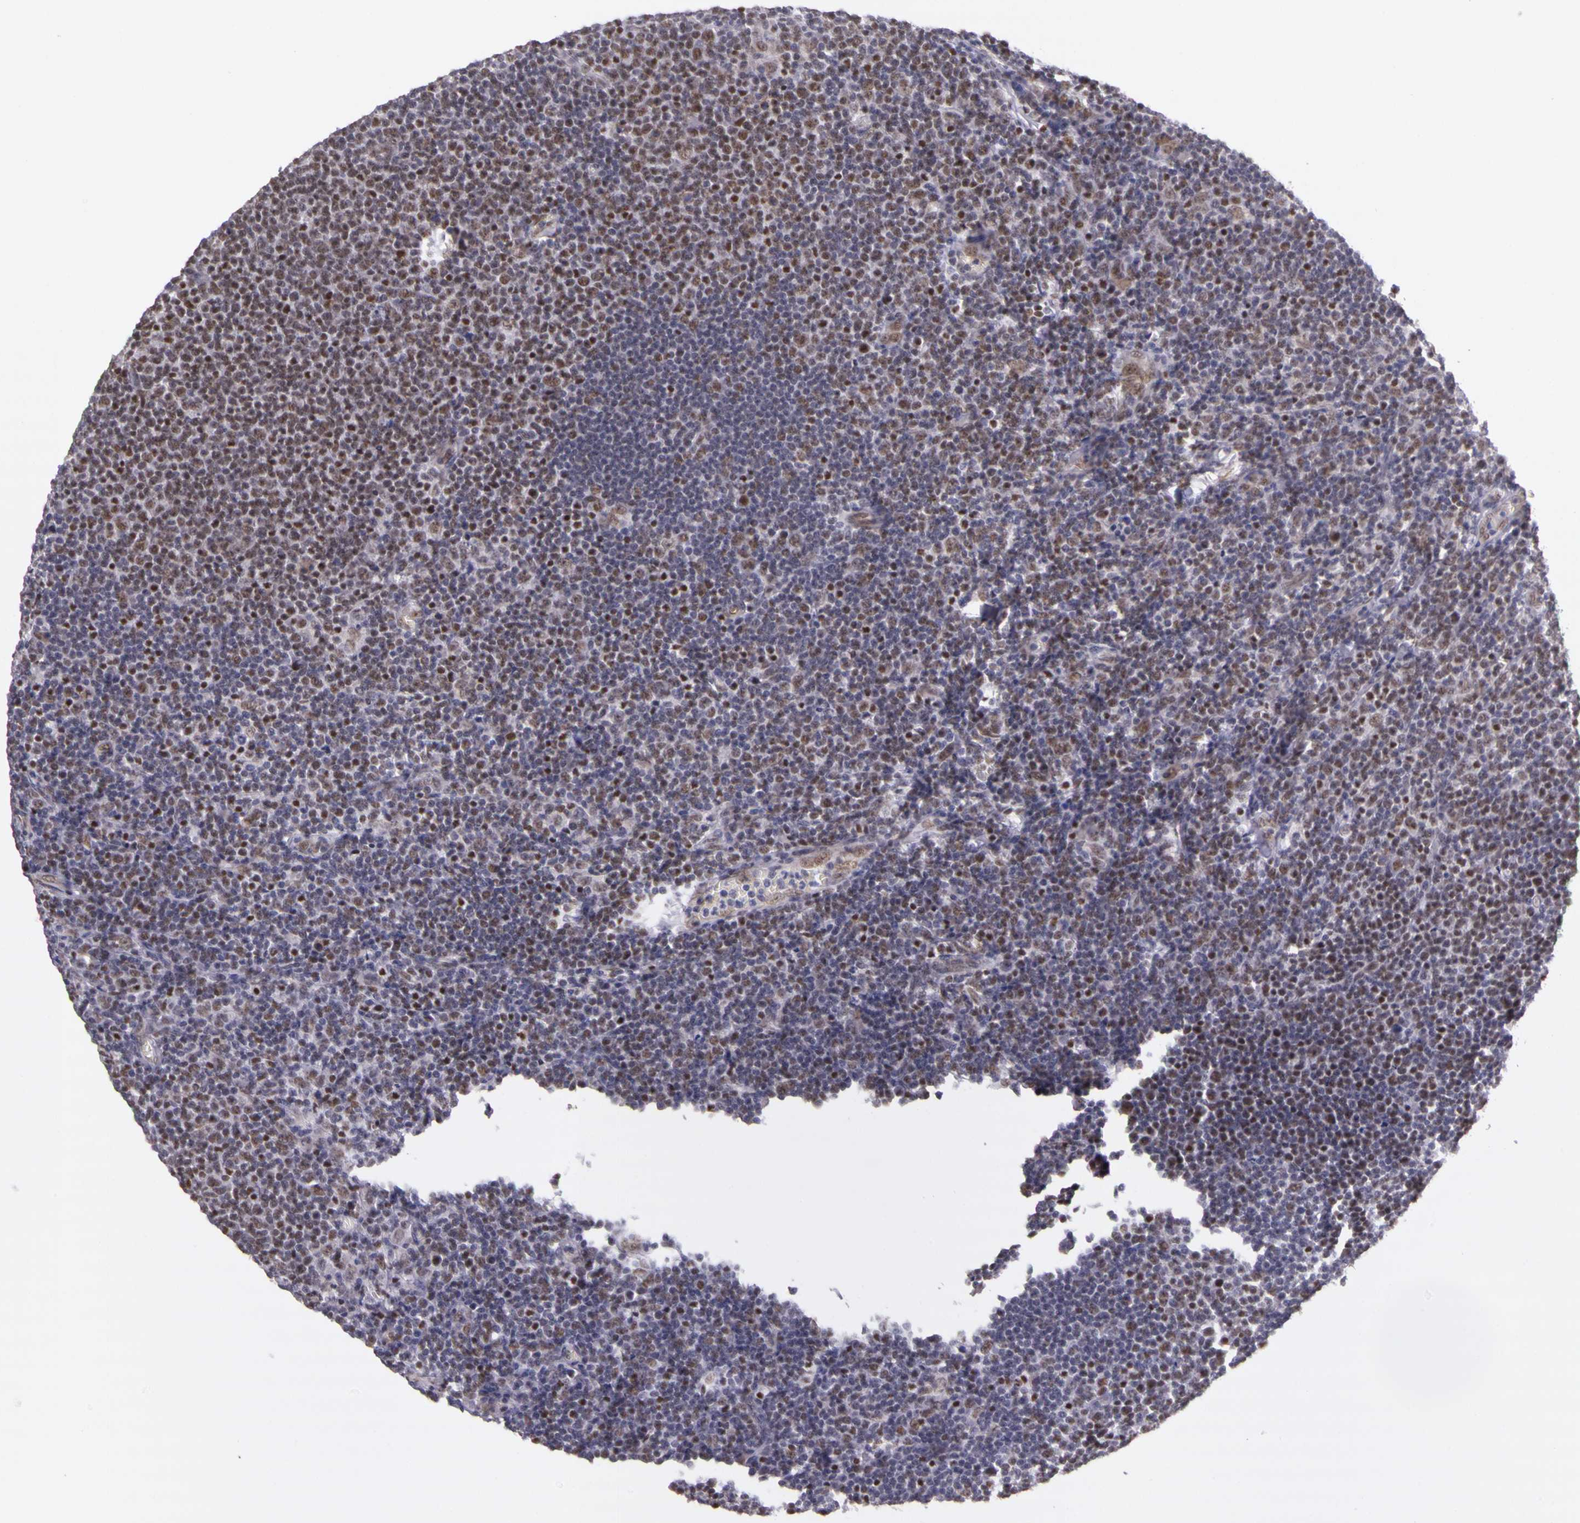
{"staining": {"intensity": "weak", "quantity": "25%-75%", "location": "nuclear"}, "tissue": "lymphoma", "cell_type": "Tumor cells", "image_type": "cancer", "snomed": [{"axis": "morphology", "description": "Malignant lymphoma, non-Hodgkin's type, Low grade"}, {"axis": "topography", "description": "Lymph node"}], "caption": "Immunohistochemistry micrograph of low-grade malignant lymphoma, non-Hodgkin's type stained for a protein (brown), which reveals low levels of weak nuclear expression in approximately 25%-75% of tumor cells.", "gene": "WDR13", "patient": {"sex": "male", "age": 74}}